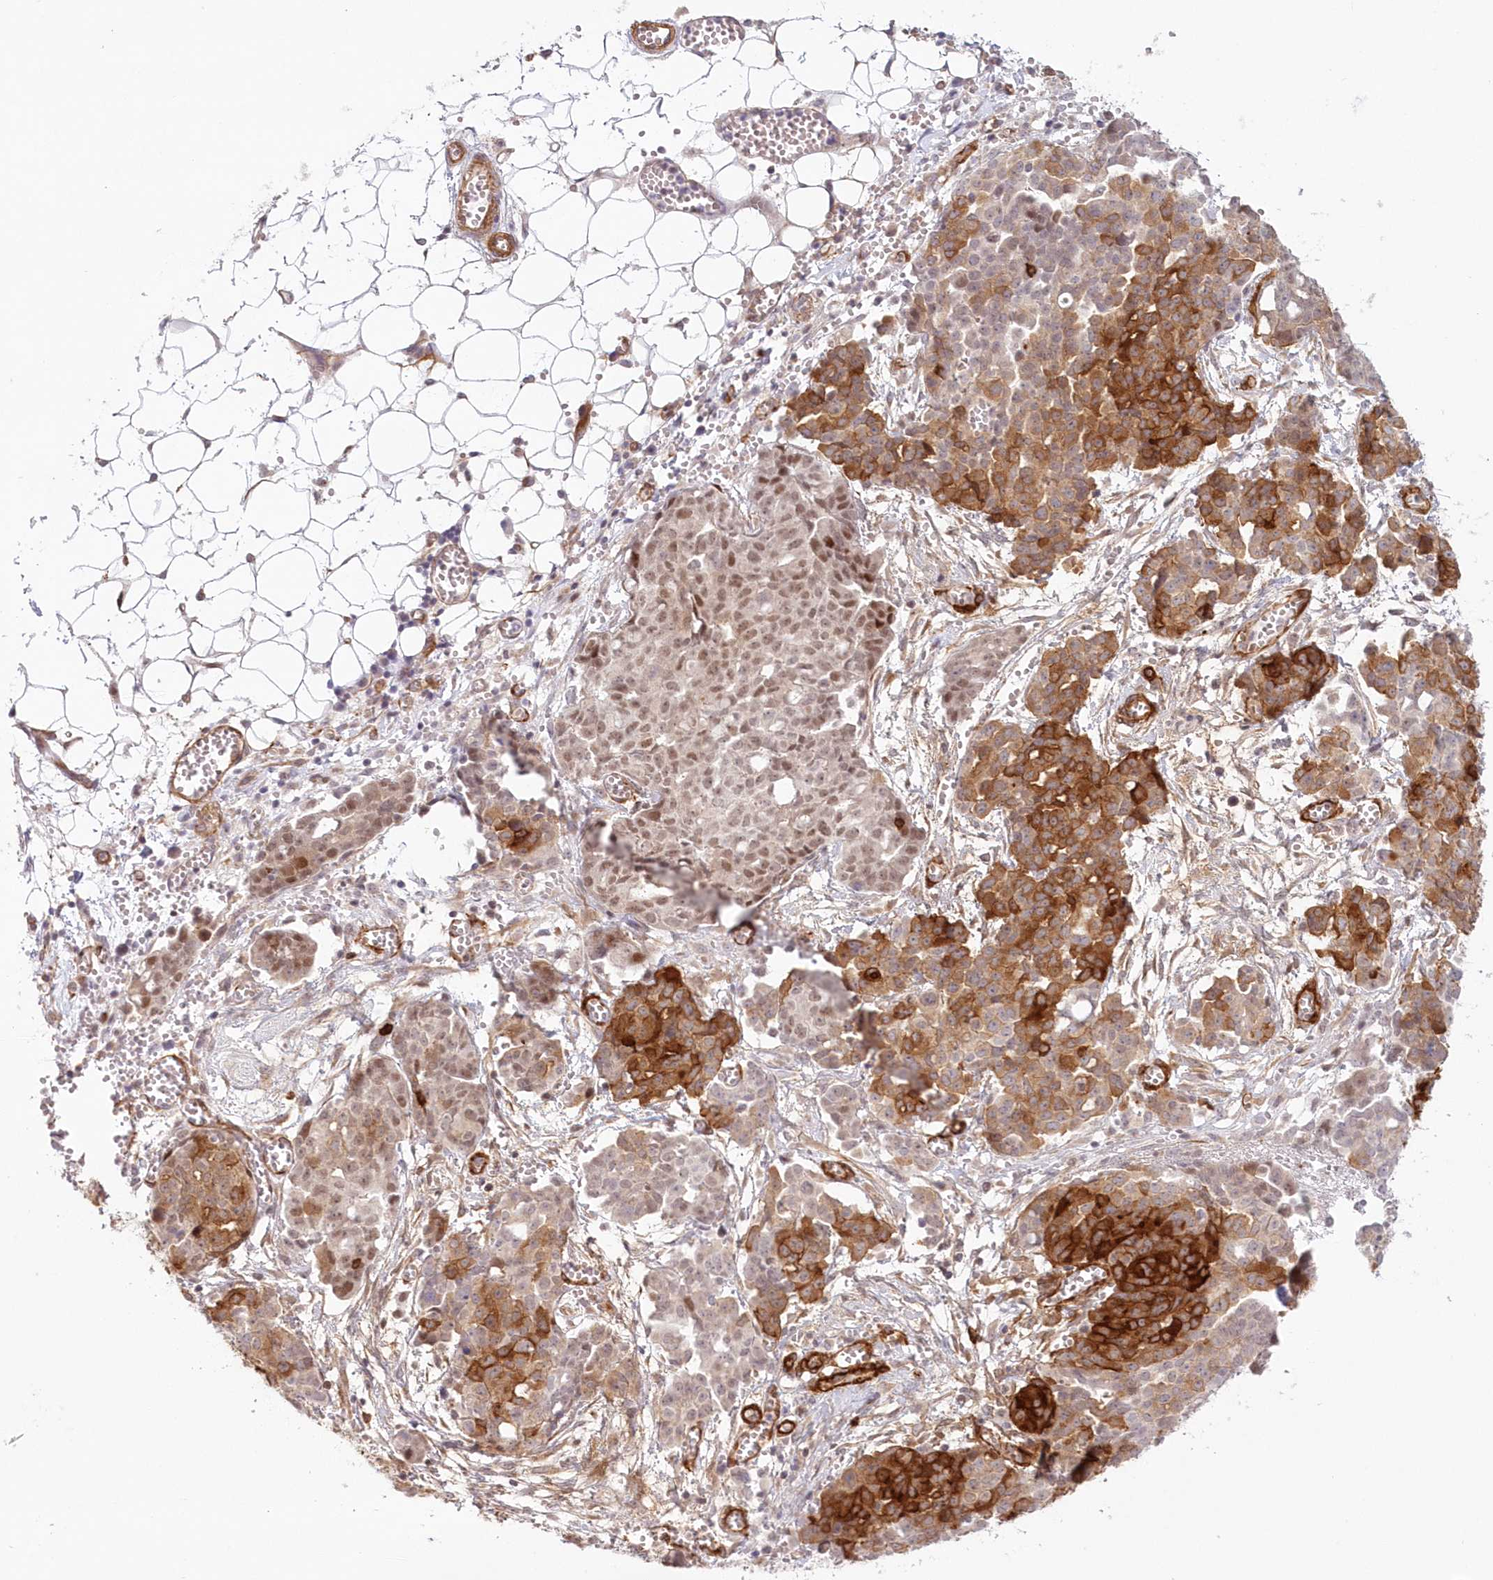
{"staining": {"intensity": "moderate", "quantity": ">75%", "location": "cytoplasmic/membranous,nuclear"}, "tissue": "ovarian cancer", "cell_type": "Tumor cells", "image_type": "cancer", "snomed": [{"axis": "morphology", "description": "Cystadenocarcinoma, serous, NOS"}, {"axis": "topography", "description": "Soft tissue"}, {"axis": "topography", "description": "Ovary"}], "caption": "A micrograph of ovarian cancer (serous cystadenocarcinoma) stained for a protein shows moderate cytoplasmic/membranous and nuclear brown staining in tumor cells.", "gene": "AFAP1L2", "patient": {"sex": "female", "age": 57}}